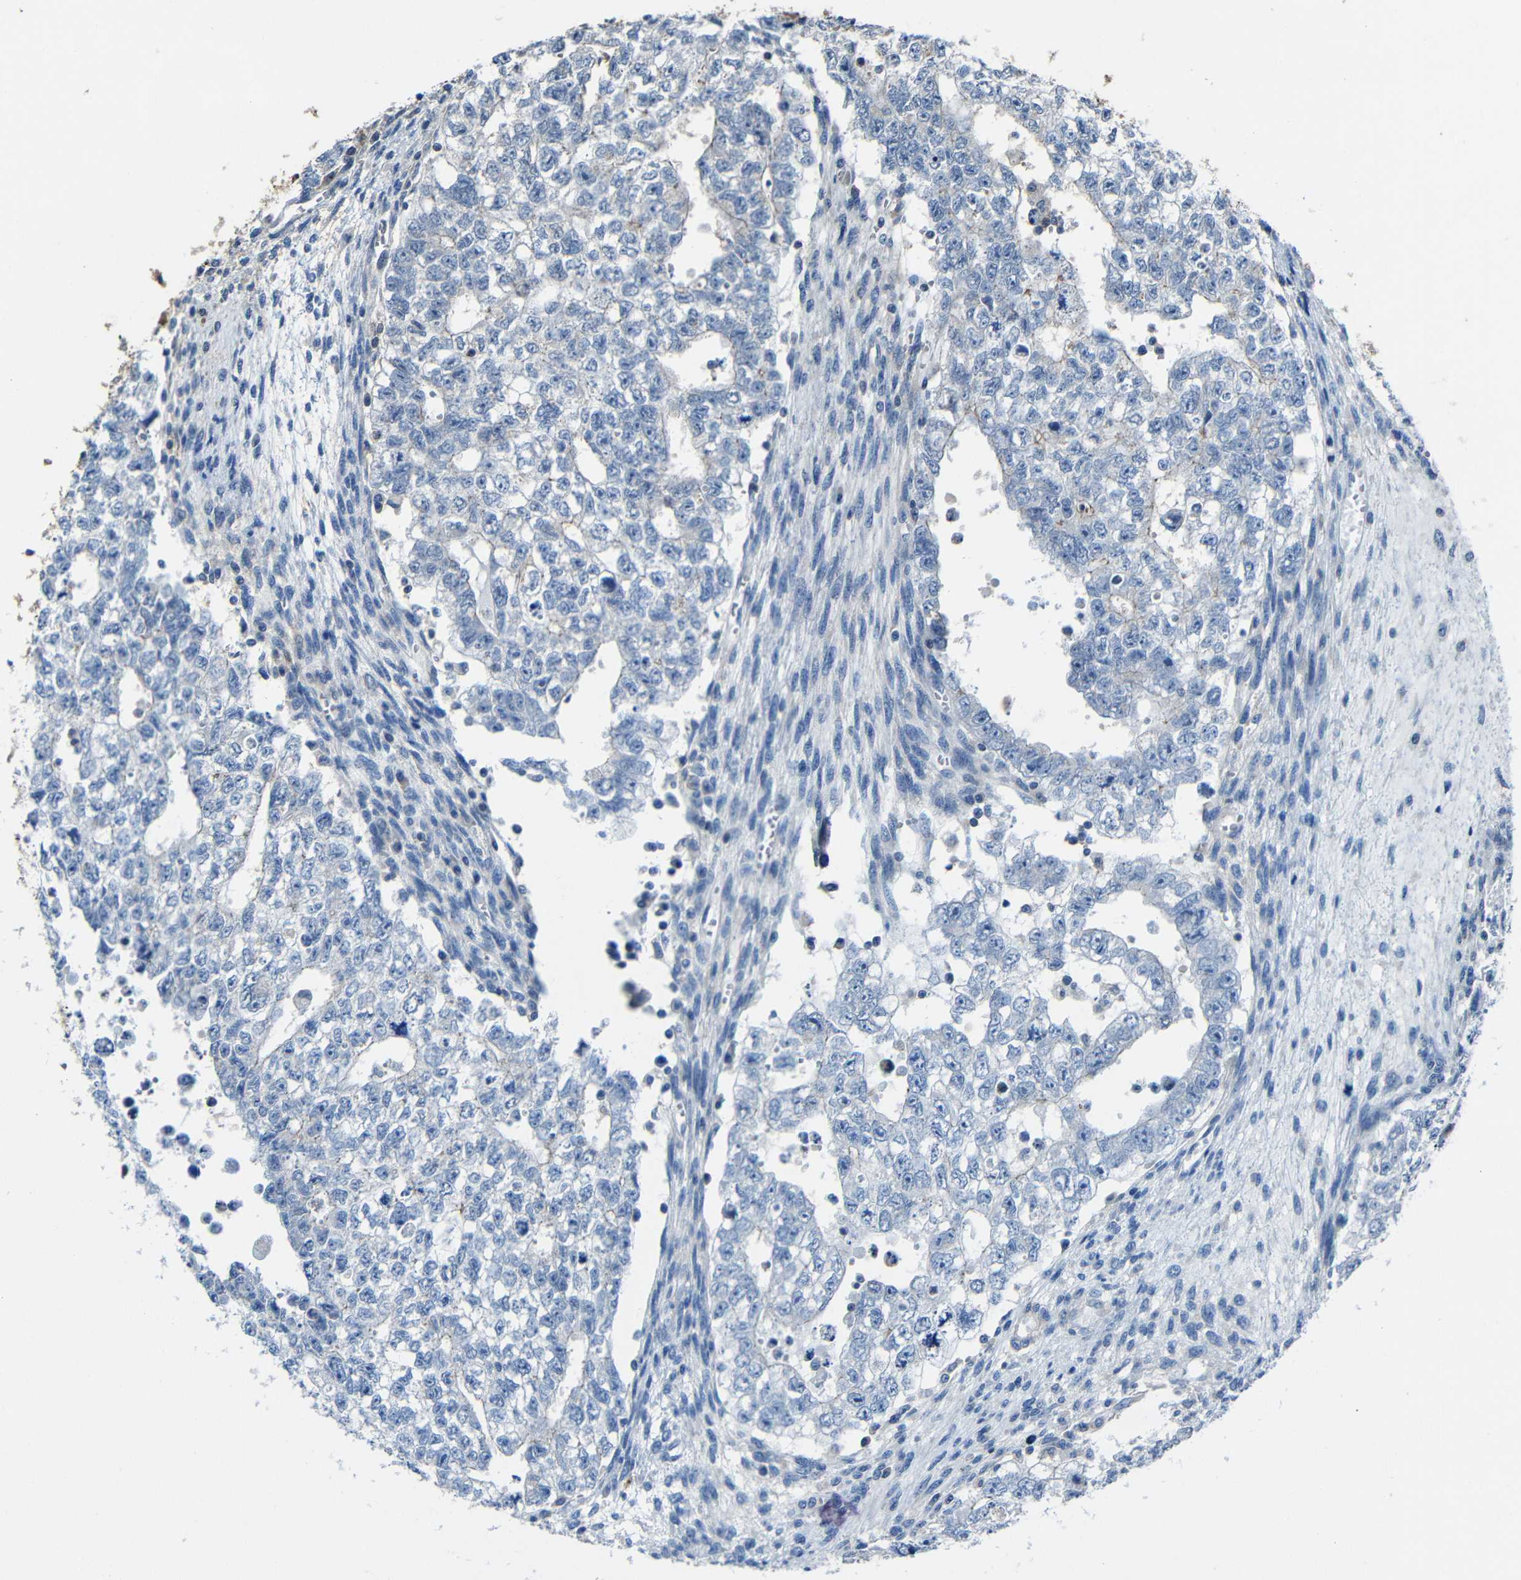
{"staining": {"intensity": "negative", "quantity": "none", "location": "none"}, "tissue": "testis cancer", "cell_type": "Tumor cells", "image_type": "cancer", "snomed": [{"axis": "morphology", "description": "Seminoma, NOS"}, {"axis": "morphology", "description": "Carcinoma, Embryonal, NOS"}, {"axis": "topography", "description": "Testis"}], "caption": "Micrograph shows no protein staining in tumor cells of testis cancer (embryonal carcinoma) tissue. (Stains: DAB IHC with hematoxylin counter stain, Microscopy: brightfield microscopy at high magnification).", "gene": "GDI1", "patient": {"sex": "male", "age": 38}}